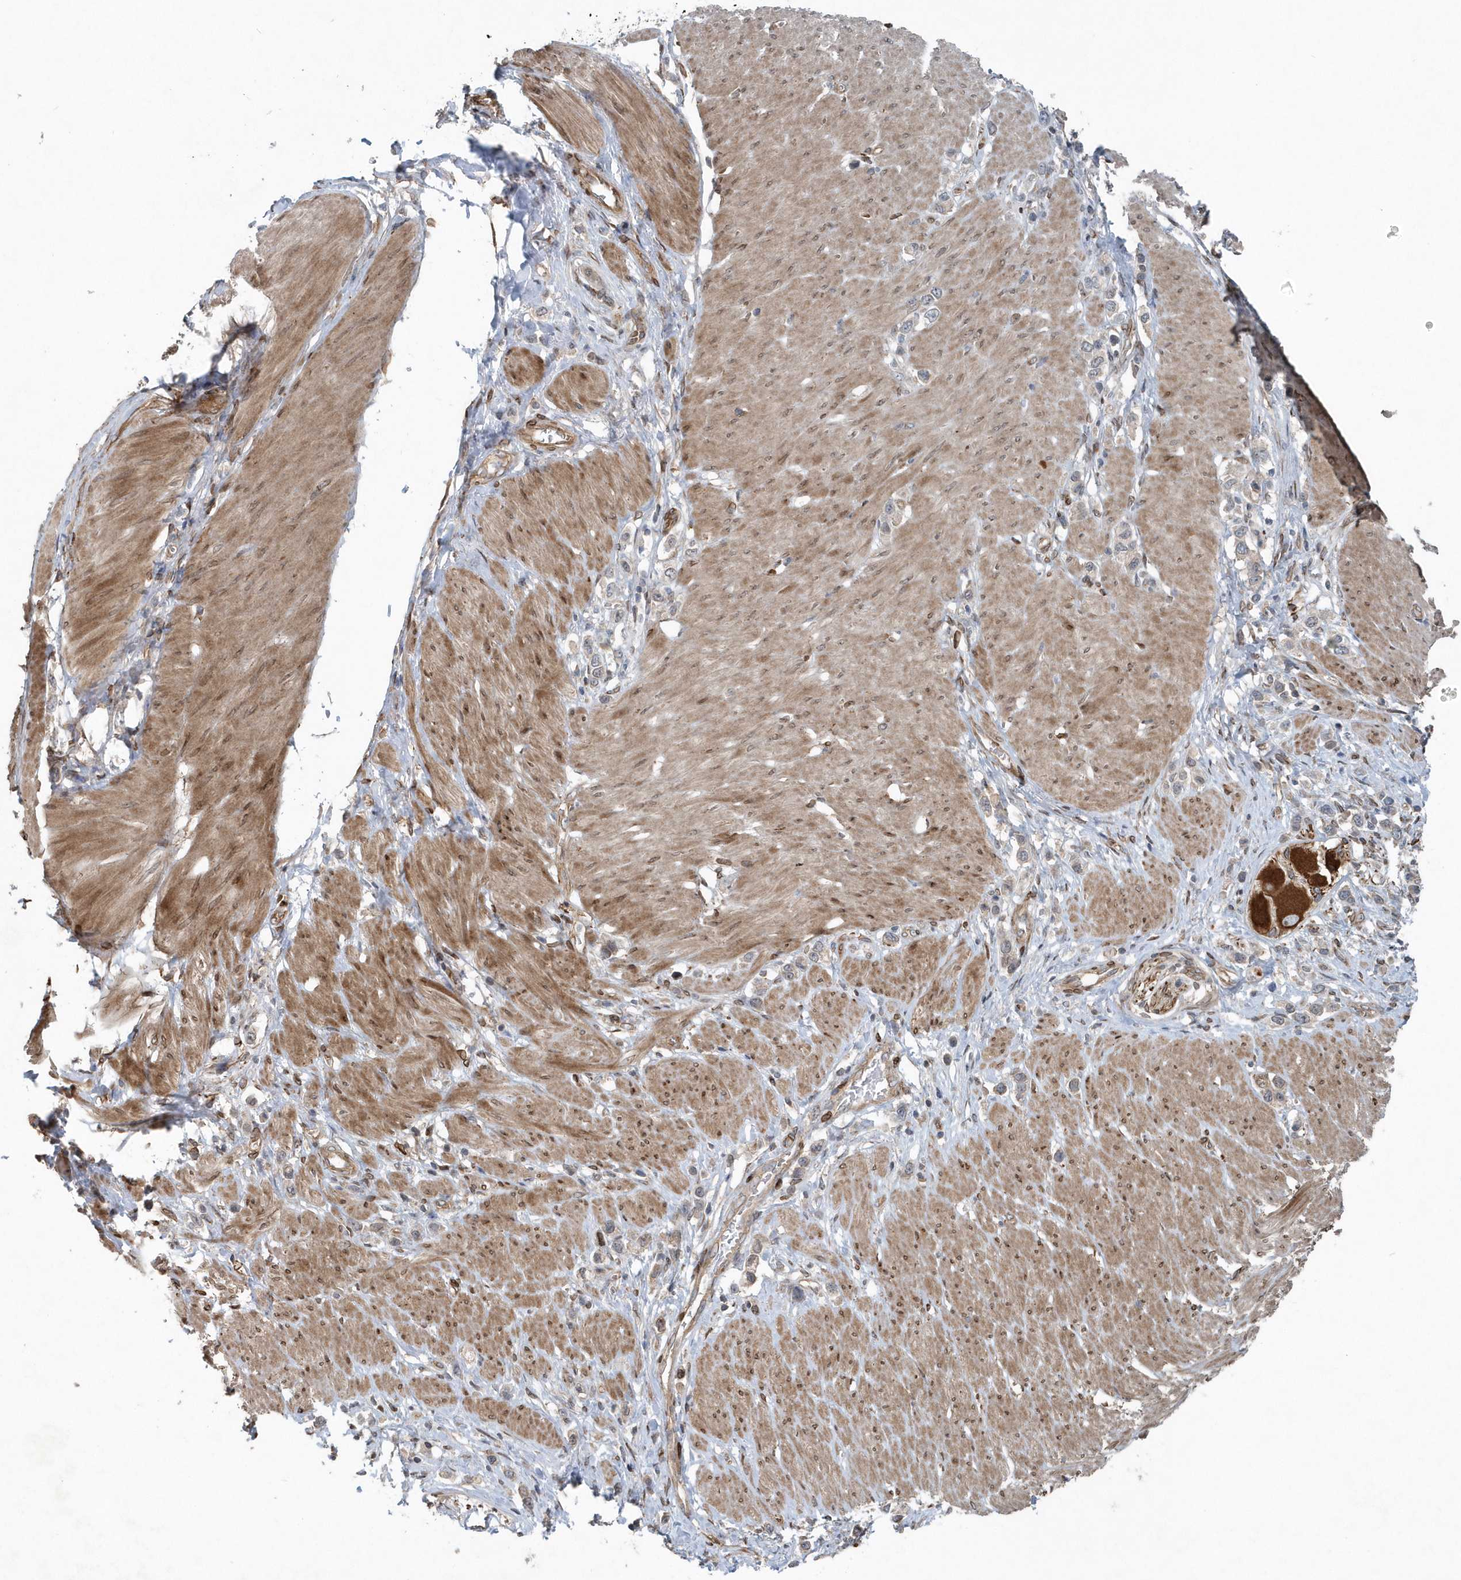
{"staining": {"intensity": "negative", "quantity": "none", "location": "none"}, "tissue": "stomach cancer", "cell_type": "Tumor cells", "image_type": "cancer", "snomed": [{"axis": "morphology", "description": "Normal tissue, NOS"}, {"axis": "morphology", "description": "Adenocarcinoma, NOS"}, {"axis": "topography", "description": "Stomach, upper"}, {"axis": "topography", "description": "Stomach"}], "caption": "Tumor cells show no significant expression in stomach adenocarcinoma.", "gene": "MCC", "patient": {"sex": "female", "age": 65}}